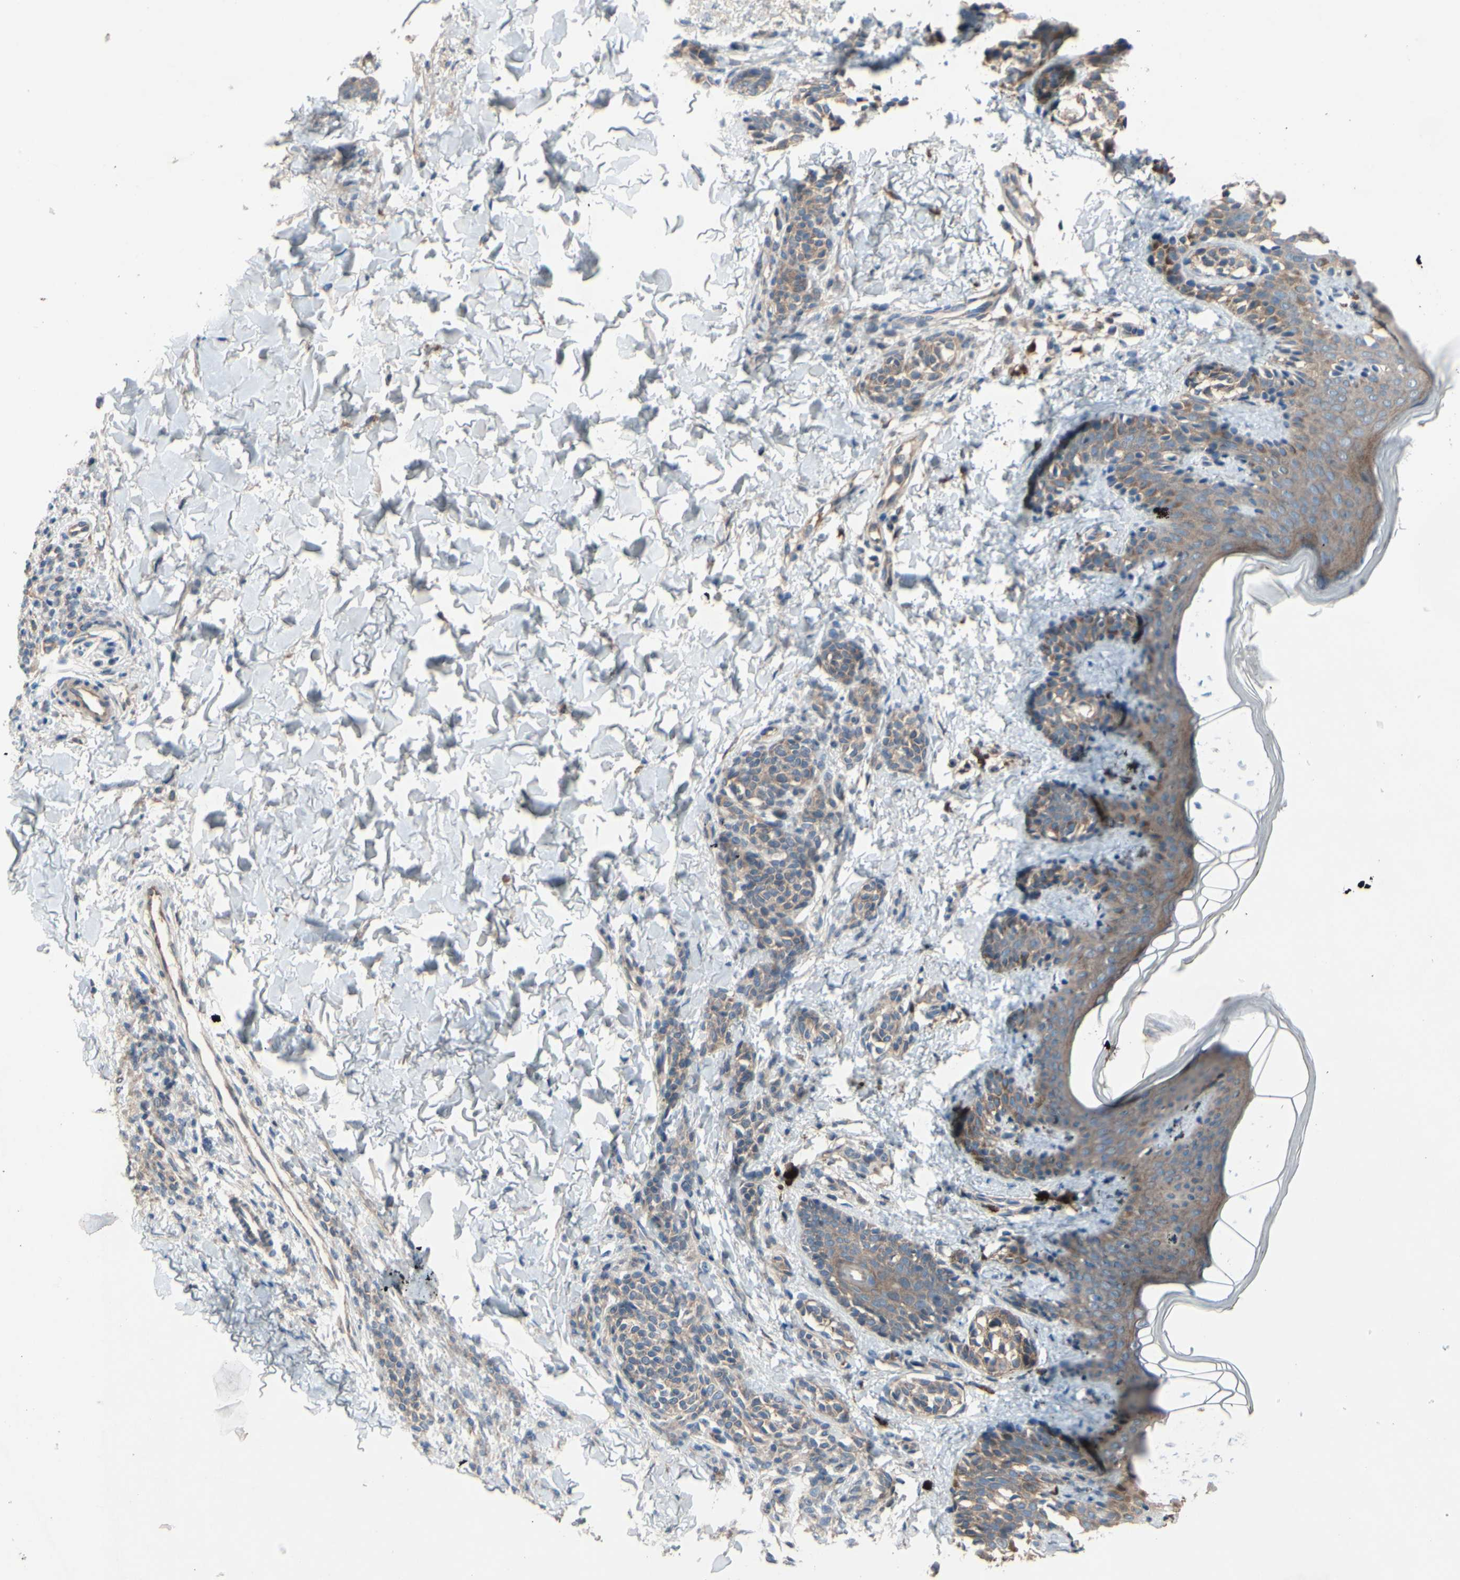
{"staining": {"intensity": "moderate", "quantity": ">75%", "location": "cytoplasmic/membranous"}, "tissue": "skin", "cell_type": "Fibroblasts", "image_type": "normal", "snomed": [{"axis": "morphology", "description": "Normal tissue, NOS"}, {"axis": "topography", "description": "Skin"}], "caption": "This is a micrograph of immunohistochemistry staining of normal skin, which shows moderate expression in the cytoplasmic/membranous of fibroblasts.", "gene": "ICAM5", "patient": {"sex": "male", "age": 16}}